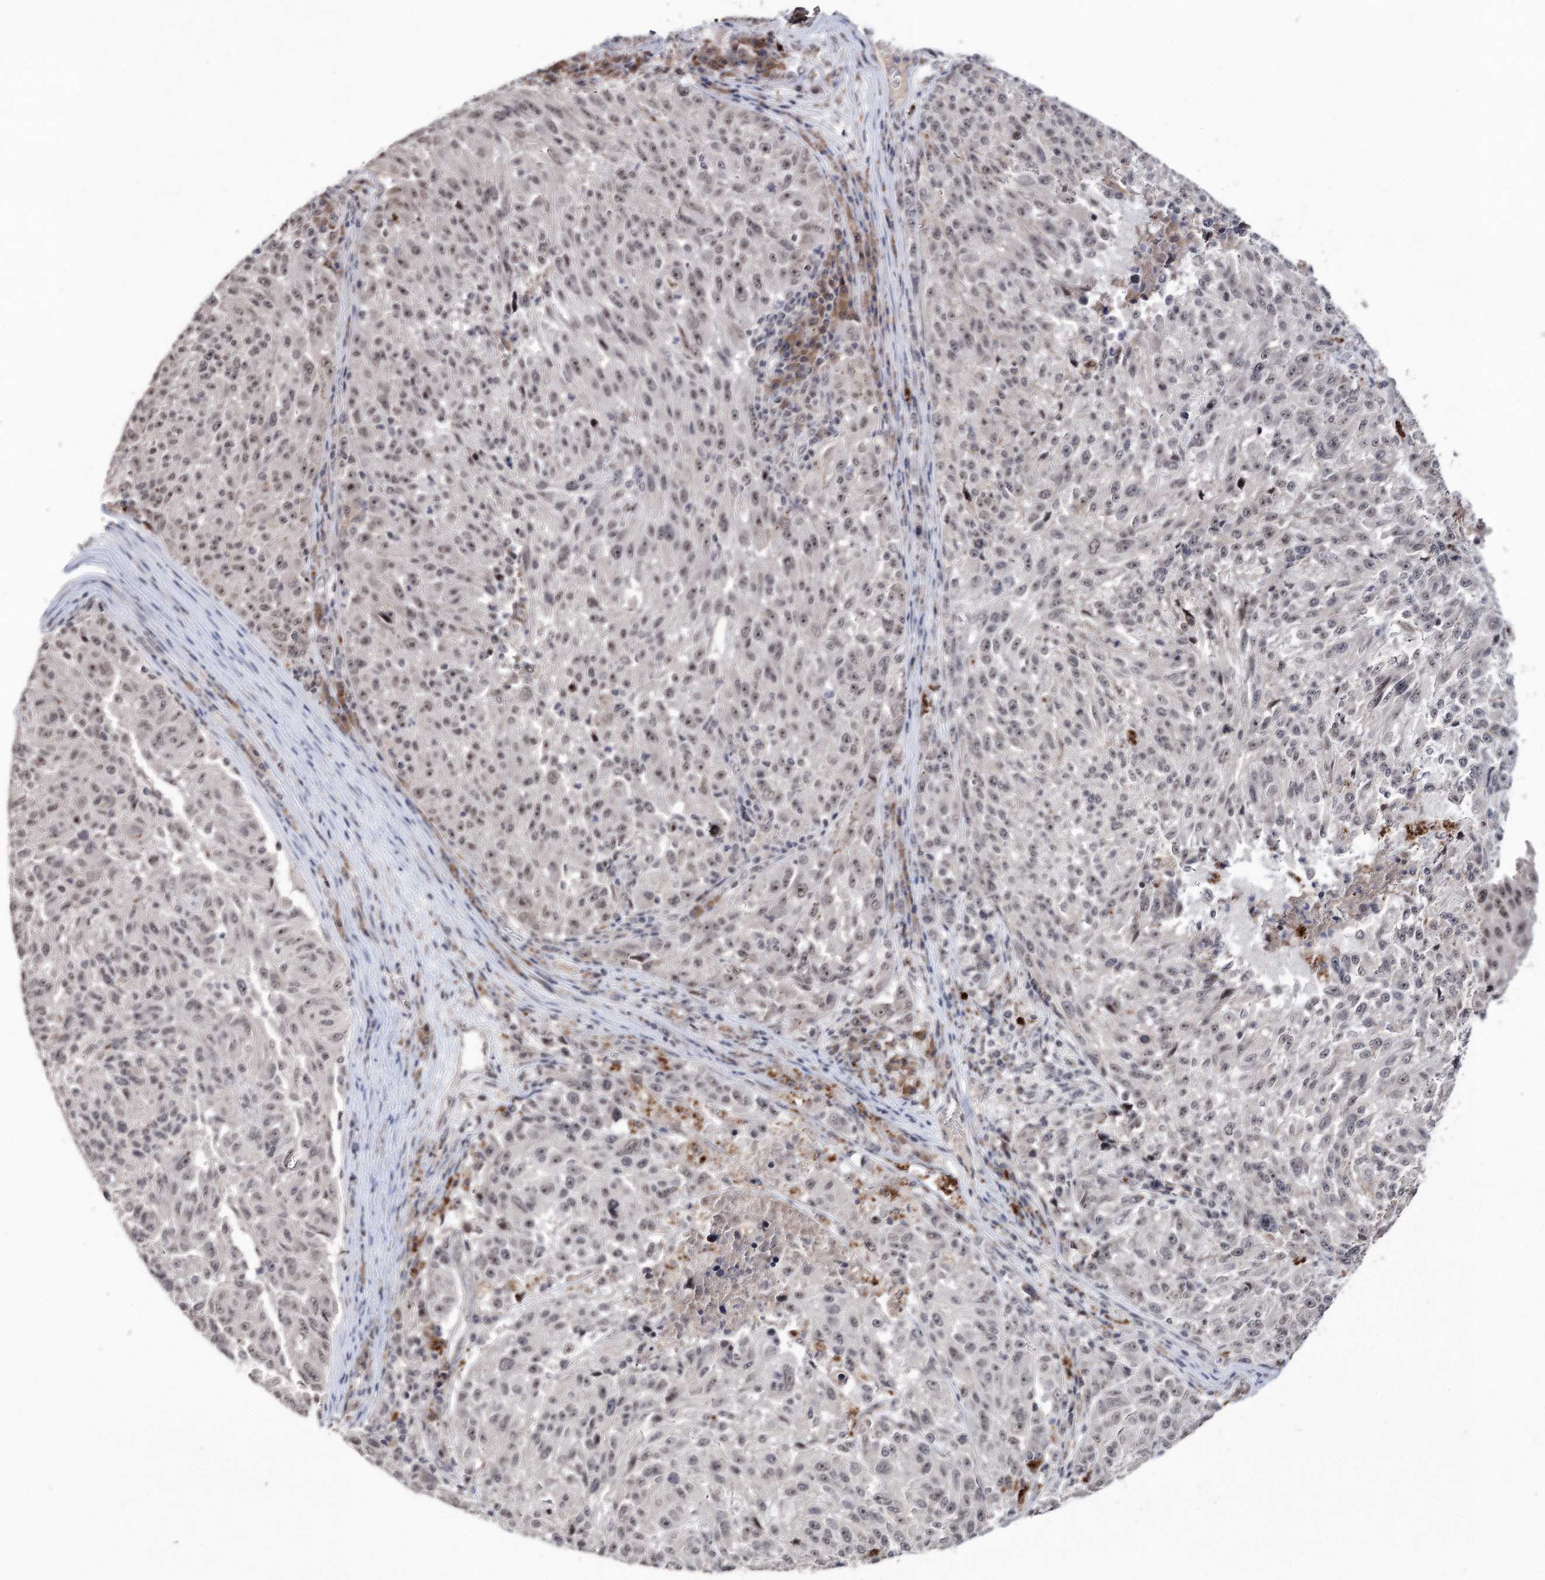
{"staining": {"intensity": "weak", "quantity": "25%-75%", "location": "nuclear"}, "tissue": "melanoma", "cell_type": "Tumor cells", "image_type": "cancer", "snomed": [{"axis": "morphology", "description": "Malignant melanoma, NOS"}, {"axis": "topography", "description": "Skin"}], "caption": "Immunohistochemical staining of human melanoma shows weak nuclear protein positivity in approximately 25%-75% of tumor cells. Using DAB (3,3'-diaminobenzidine) (brown) and hematoxylin (blue) stains, captured at high magnification using brightfield microscopy.", "gene": "VGLL4", "patient": {"sex": "male", "age": 53}}